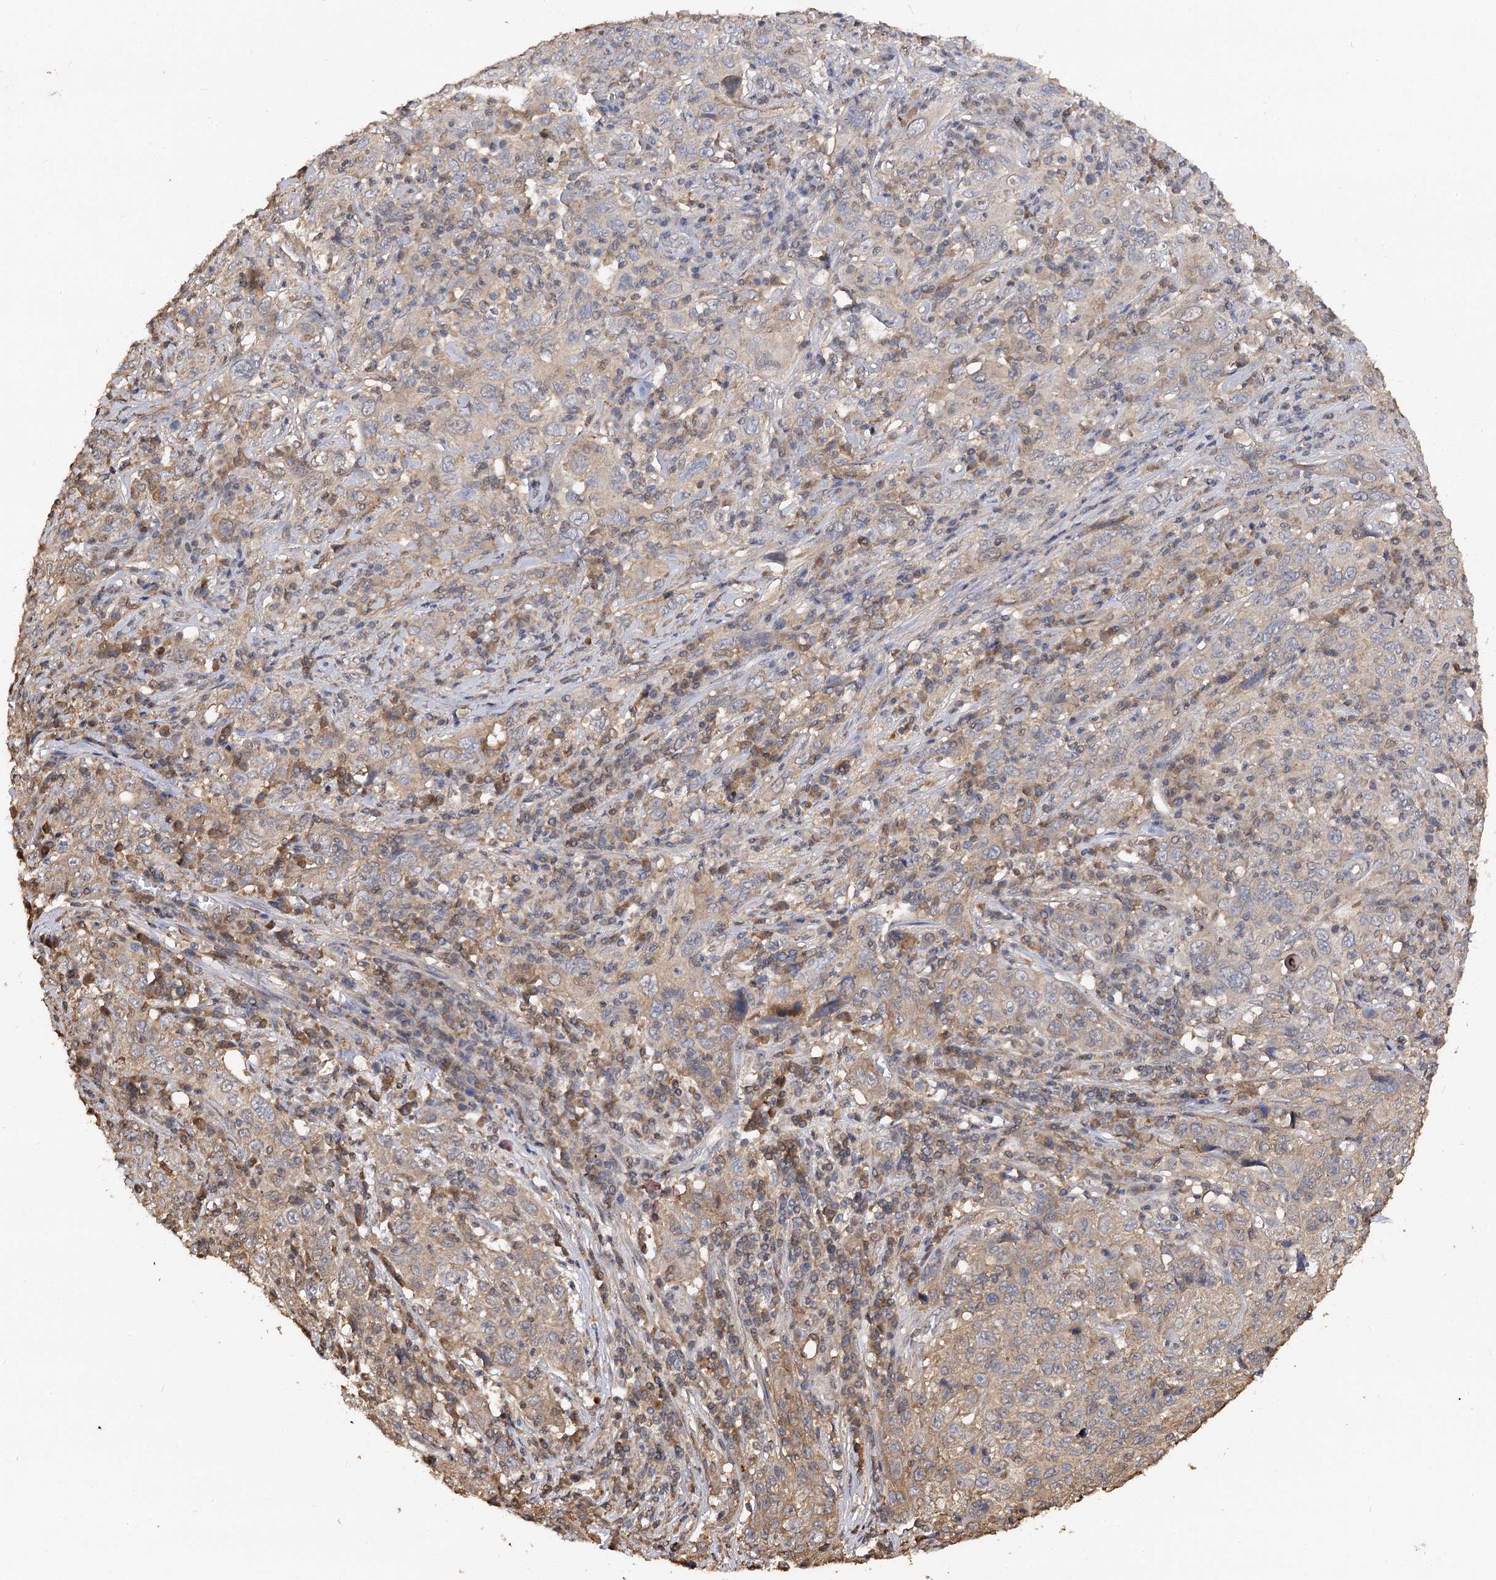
{"staining": {"intensity": "weak", "quantity": "25%-75%", "location": "cytoplasmic/membranous"}, "tissue": "cervical cancer", "cell_type": "Tumor cells", "image_type": "cancer", "snomed": [{"axis": "morphology", "description": "Squamous cell carcinoma, NOS"}, {"axis": "topography", "description": "Cervix"}], "caption": "This is an image of immunohistochemistry staining of cervical cancer (squamous cell carcinoma), which shows weak positivity in the cytoplasmic/membranous of tumor cells.", "gene": "ARL13A", "patient": {"sex": "female", "age": 46}}